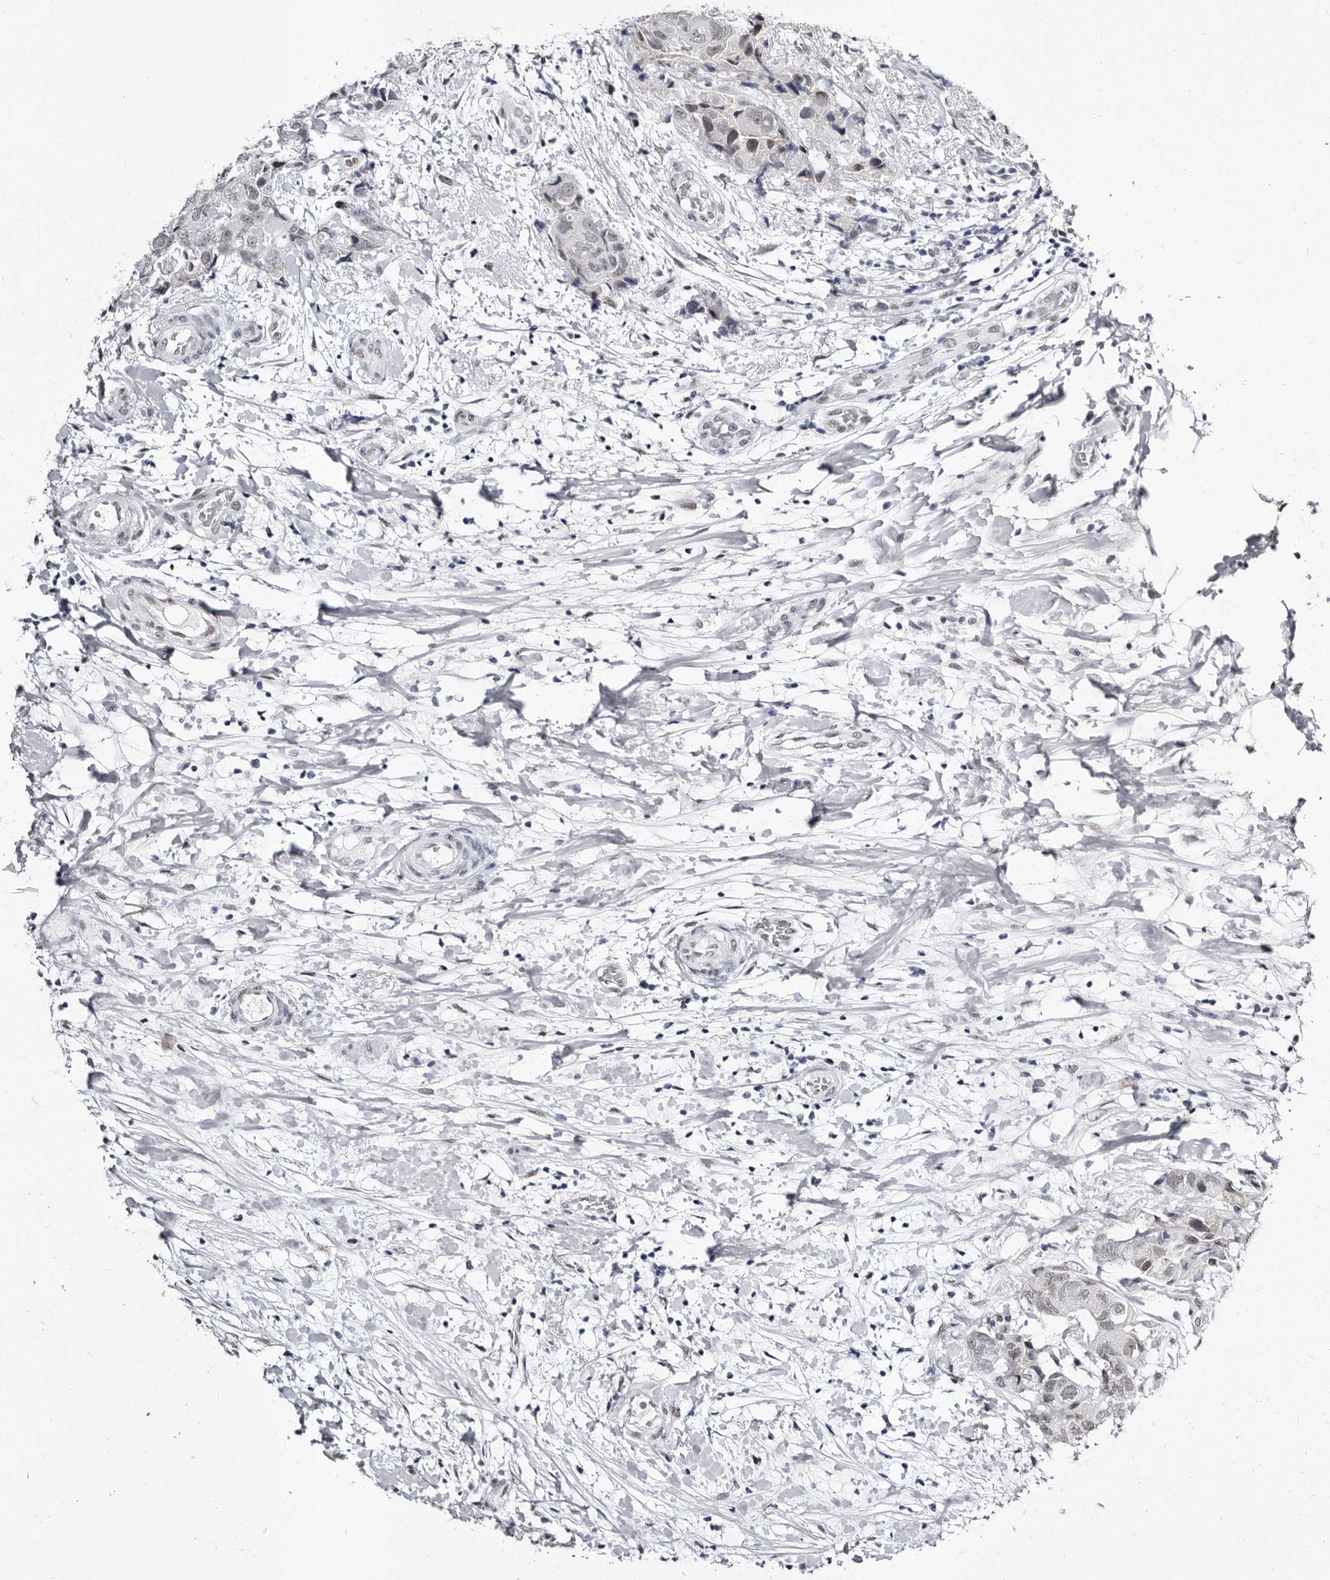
{"staining": {"intensity": "weak", "quantity": "25%-75%", "location": "nuclear"}, "tissue": "breast cancer", "cell_type": "Tumor cells", "image_type": "cancer", "snomed": [{"axis": "morphology", "description": "Duct carcinoma"}, {"axis": "topography", "description": "Breast"}], "caption": "An image of human breast intraductal carcinoma stained for a protein displays weak nuclear brown staining in tumor cells.", "gene": "ZNF326", "patient": {"sex": "female", "age": 62}}